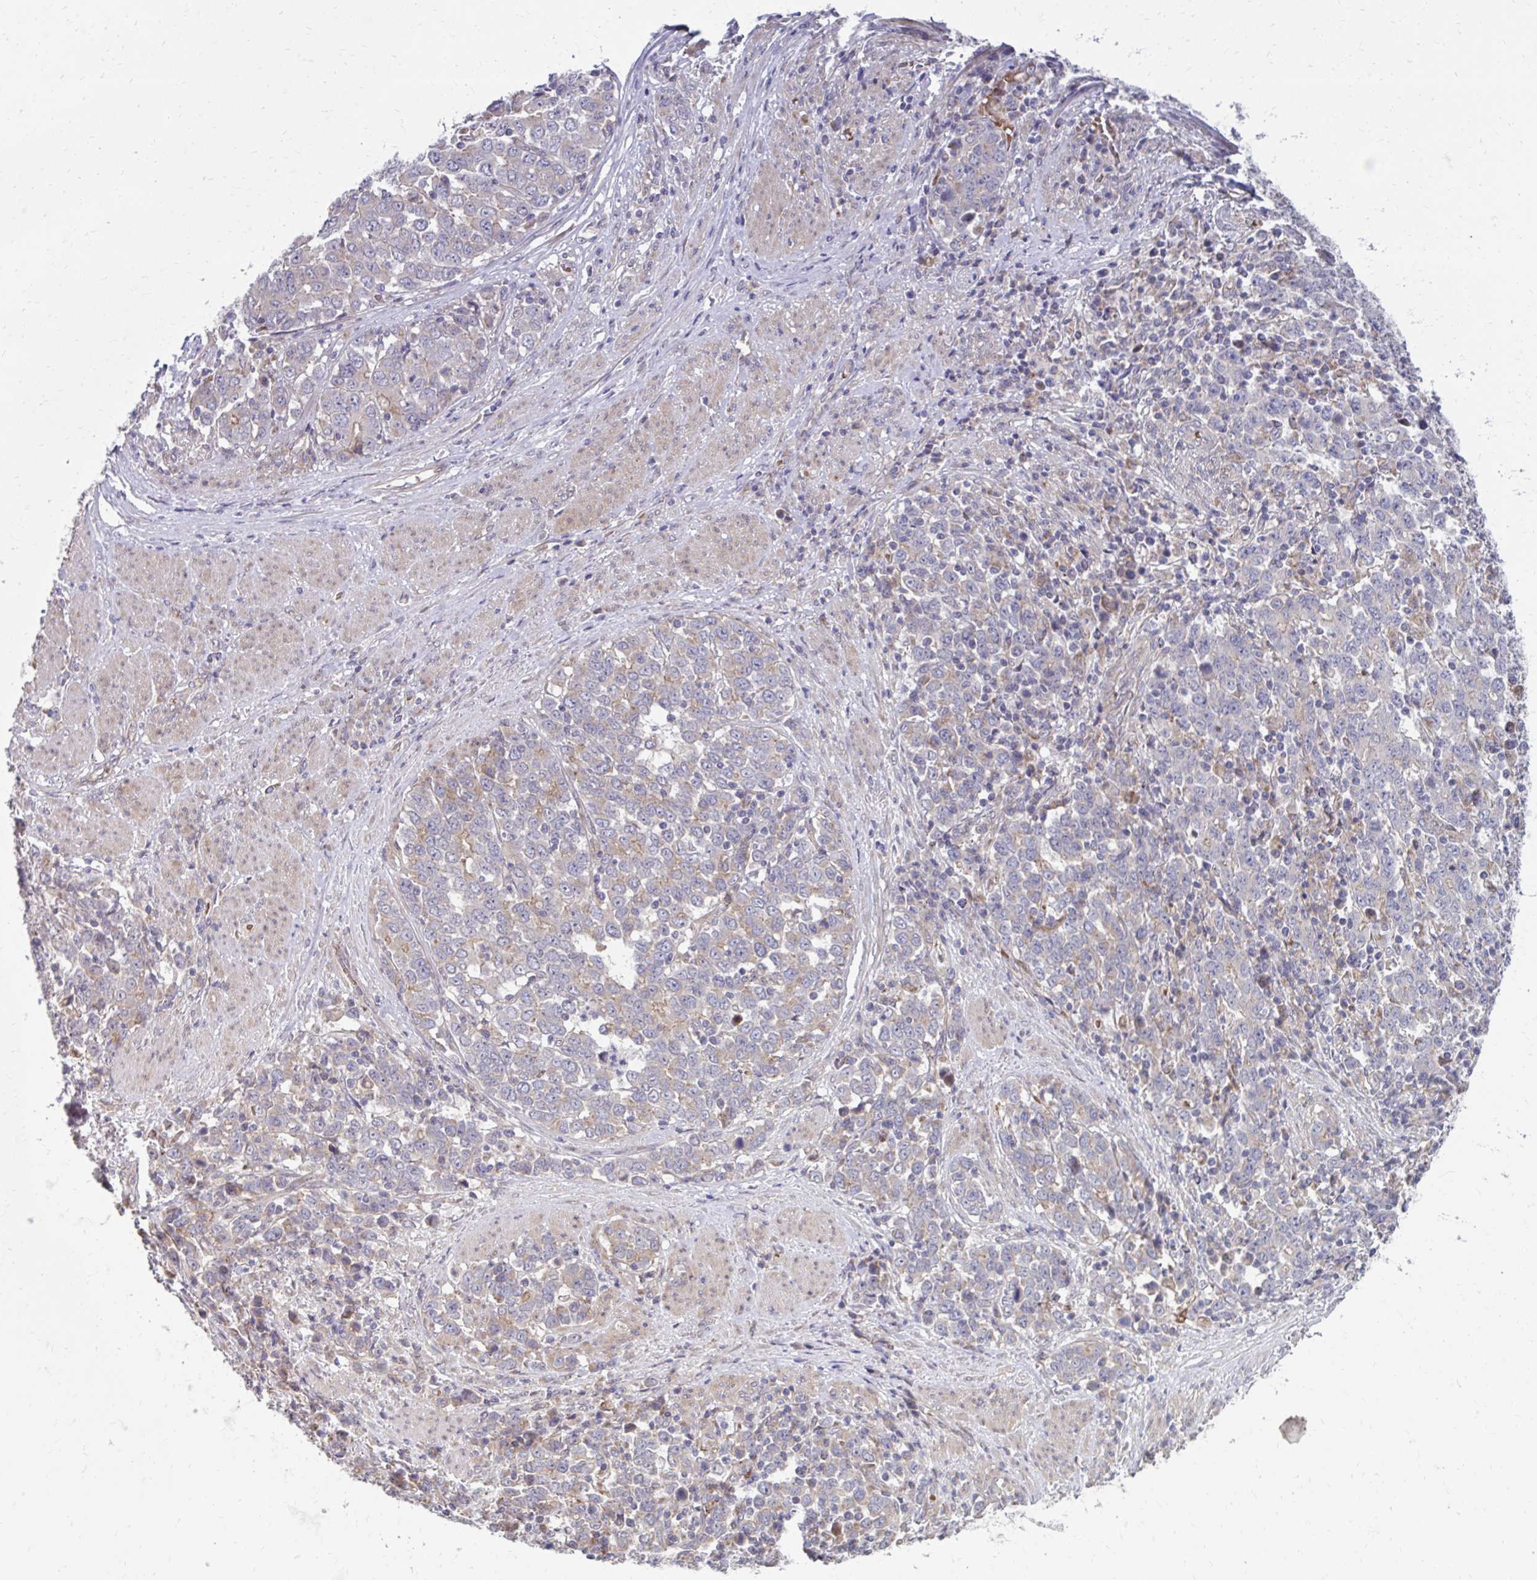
{"staining": {"intensity": "weak", "quantity": "<25%", "location": "cytoplasmic/membranous"}, "tissue": "stomach cancer", "cell_type": "Tumor cells", "image_type": "cancer", "snomed": [{"axis": "morphology", "description": "Adenocarcinoma, NOS"}, {"axis": "topography", "description": "Stomach, upper"}], "caption": "Tumor cells show no significant staining in stomach cancer.", "gene": "ITPR2", "patient": {"sex": "male", "age": 69}}